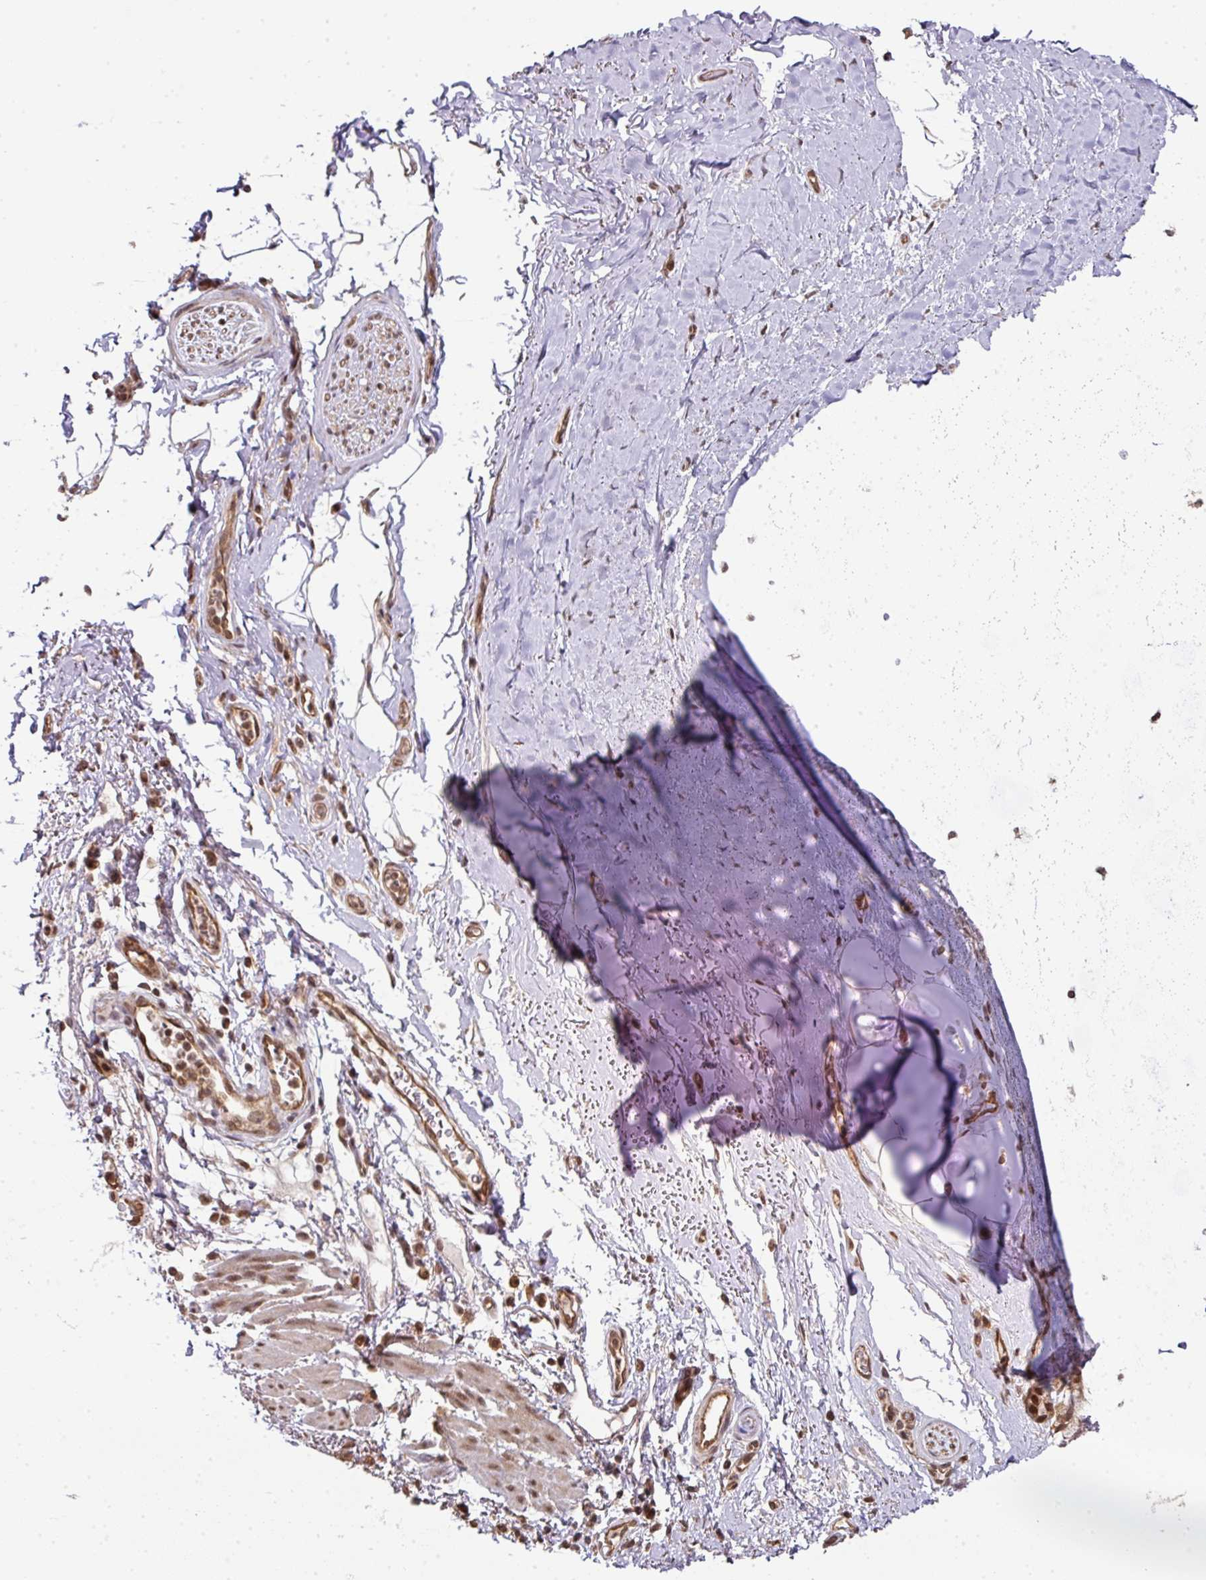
{"staining": {"intensity": "negative", "quantity": "none", "location": "none"}, "tissue": "adipose tissue", "cell_type": "Adipocytes", "image_type": "normal", "snomed": [{"axis": "morphology", "description": "Normal tissue, NOS"}, {"axis": "topography", "description": "Cartilage tissue"}, {"axis": "topography", "description": "Bronchus"}], "caption": "Immunohistochemistry (IHC) of benign human adipose tissue demonstrates no positivity in adipocytes. The staining is performed using DAB brown chromogen with nuclei counter-stained in using hematoxylin.", "gene": "ANKRD18A", "patient": {"sex": "female", "age": 72}}